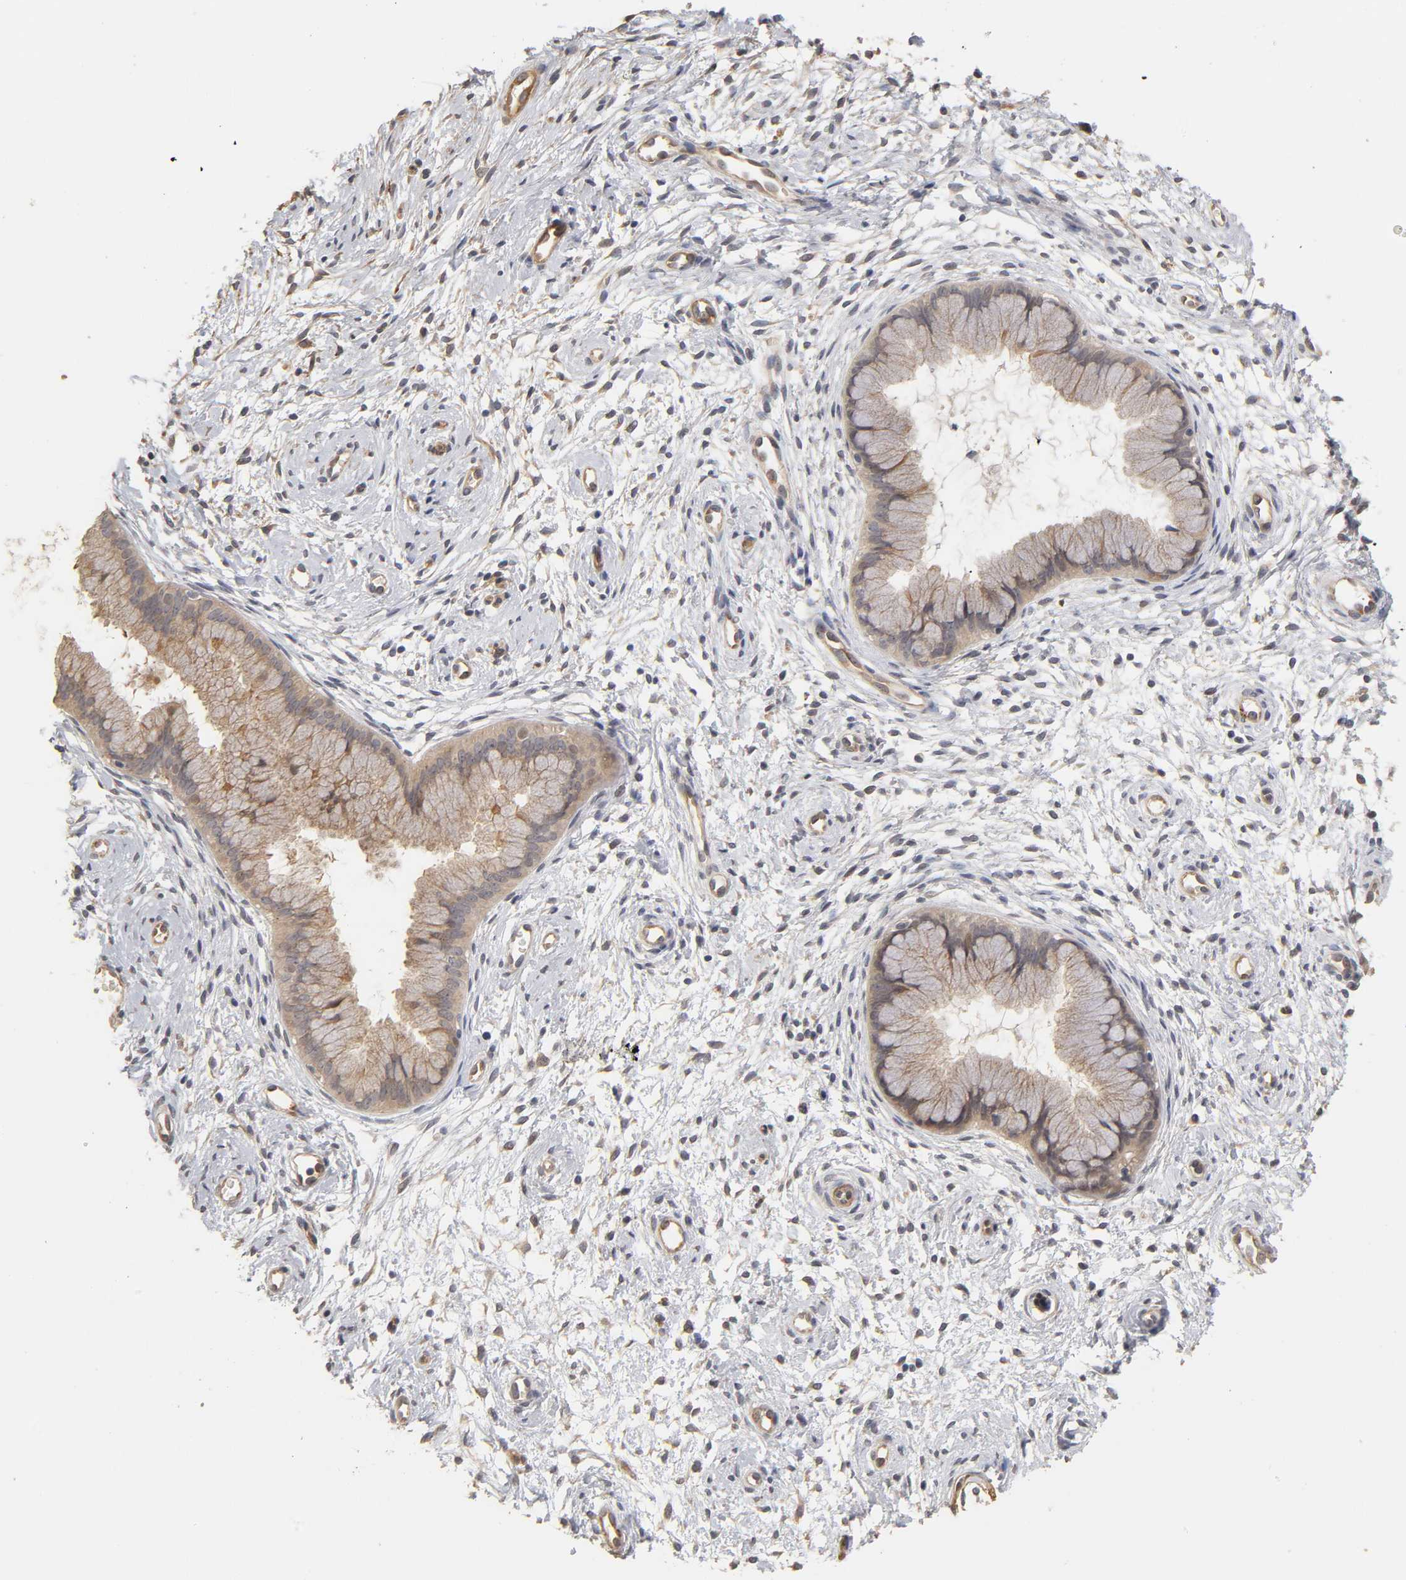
{"staining": {"intensity": "weak", "quantity": "25%-75%", "location": "cytoplasmic/membranous"}, "tissue": "cervix", "cell_type": "Glandular cells", "image_type": "normal", "snomed": [{"axis": "morphology", "description": "Normal tissue, NOS"}, {"axis": "topography", "description": "Cervix"}], "caption": "A histopathology image of human cervix stained for a protein shows weak cytoplasmic/membranous brown staining in glandular cells.", "gene": "LAMB1", "patient": {"sex": "female", "age": 39}}